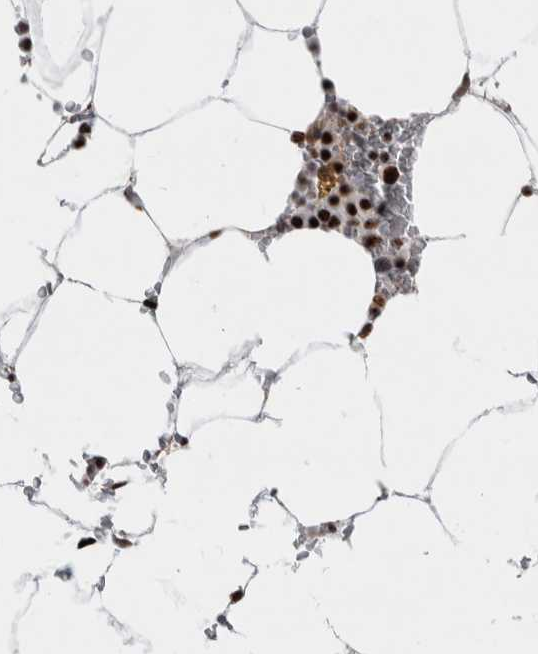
{"staining": {"intensity": "strong", "quantity": ">75%", "location": "nuclear"}, "tissue": "bone marrow", "cell_type": "Hematopoietic cells", "image_type": "normal", "snomed": [{"axis": "morphology", "description": "Normal tissue, NOS"}, {"axis": "topography", "description": "Bone marrow"}], "caption": "Strong nuclear expression for a protein is appreciated in about >75% of hematopoietic cells of normal bone marrow using IHC.", "gene": "NCL", "patient": {"sex": "male", "age": 70}}